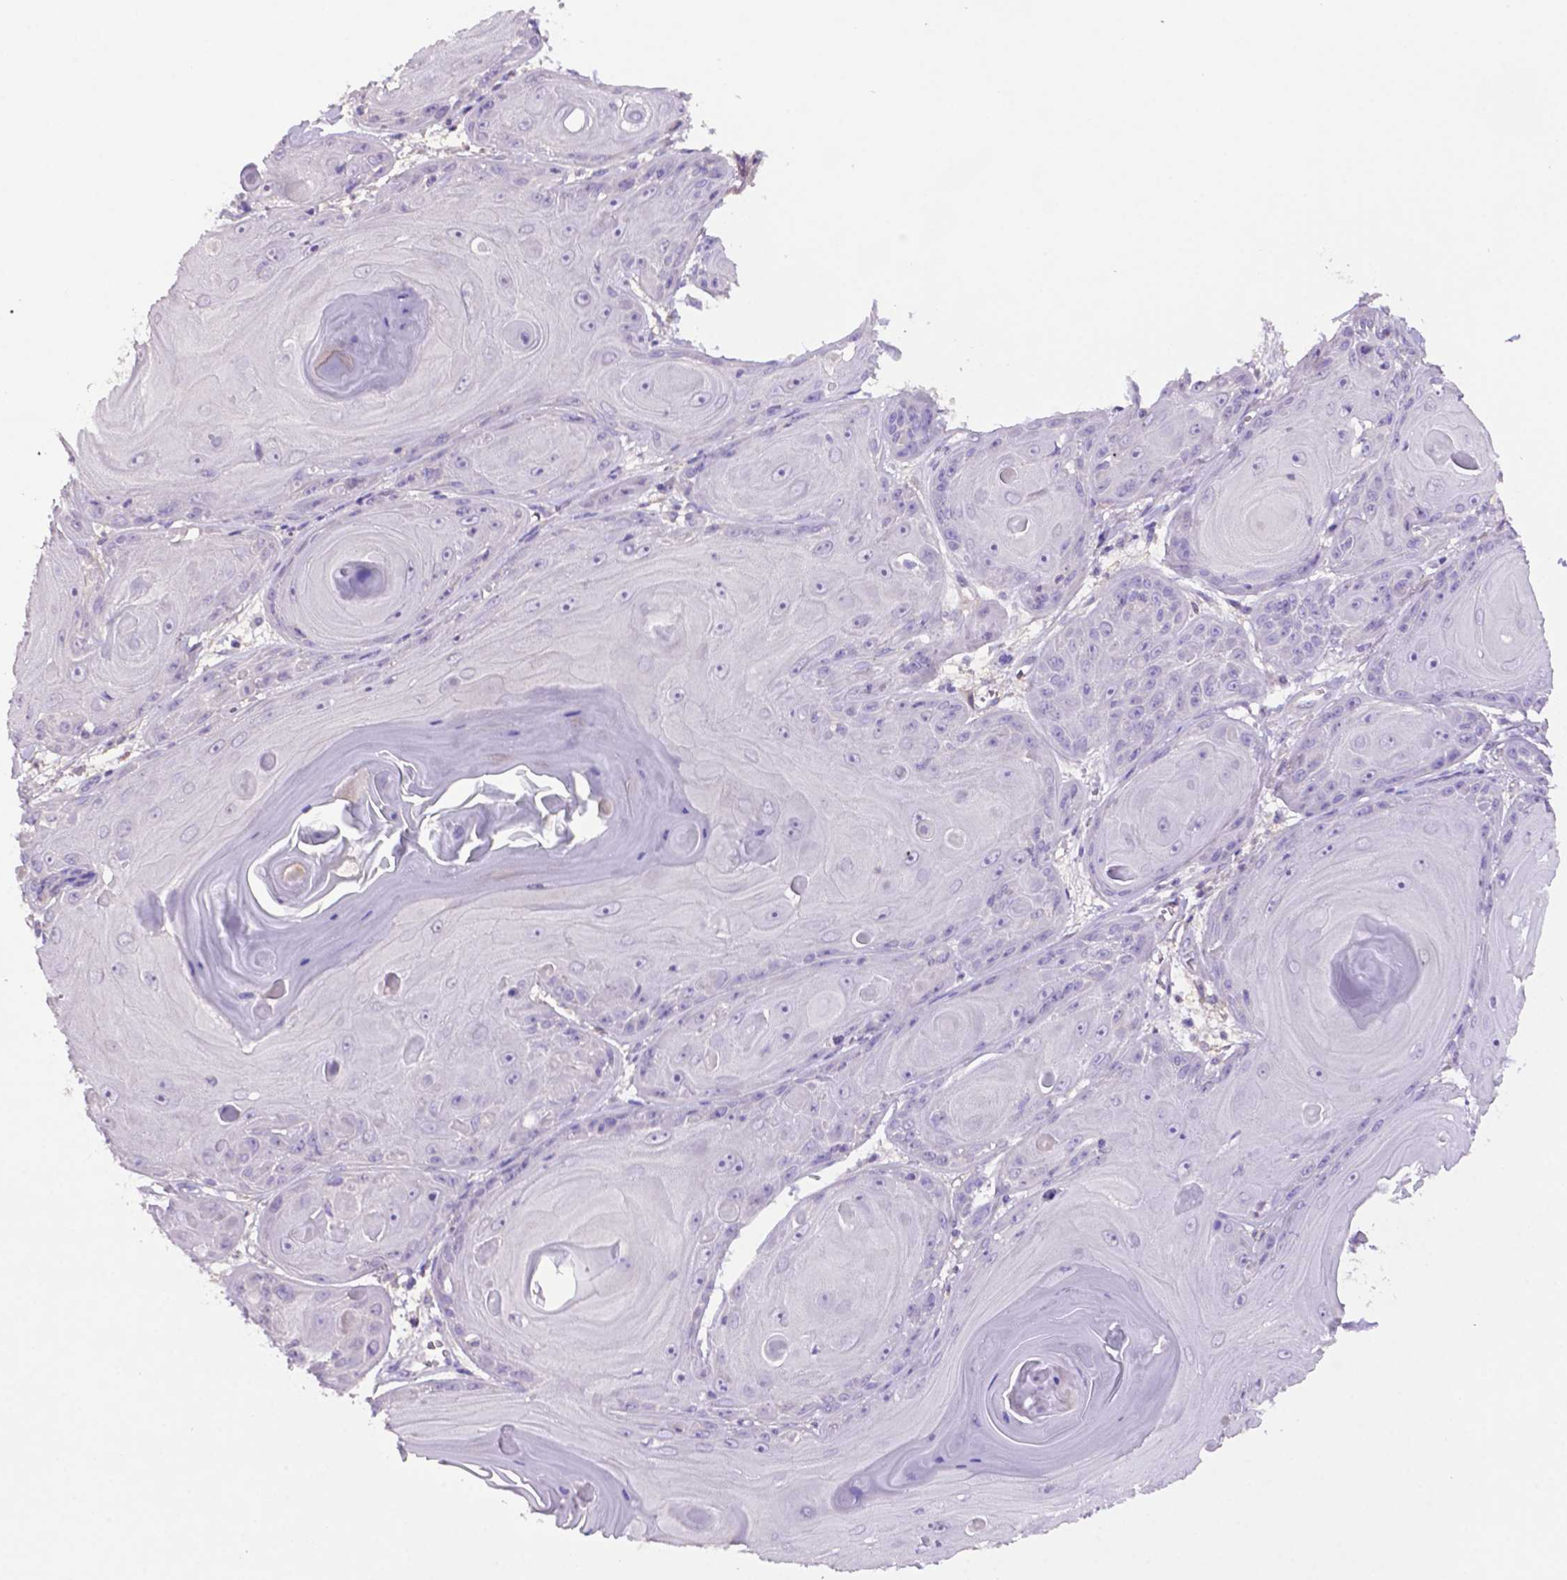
{"staining": {"intensity": "negative", "quantity": "none", "location": "none"}, "tissue": "skin cancer", "cell_type": "Tumor cells", "image_type": "cancer", "snomed": [{"axis": "morphology", "description": "Squamous cell carcinoma, NOS"}, {"axis": "topography", "description": "Skin"}, {"axis": "topography", "description": "Vulva"}], "caption": "This is an immunohistochemistry photomicrograph of skin cancer. There is no positivity in tumor cells.", "gene": "PRPS2", "patient": {"sex": "female", "age": 85}}